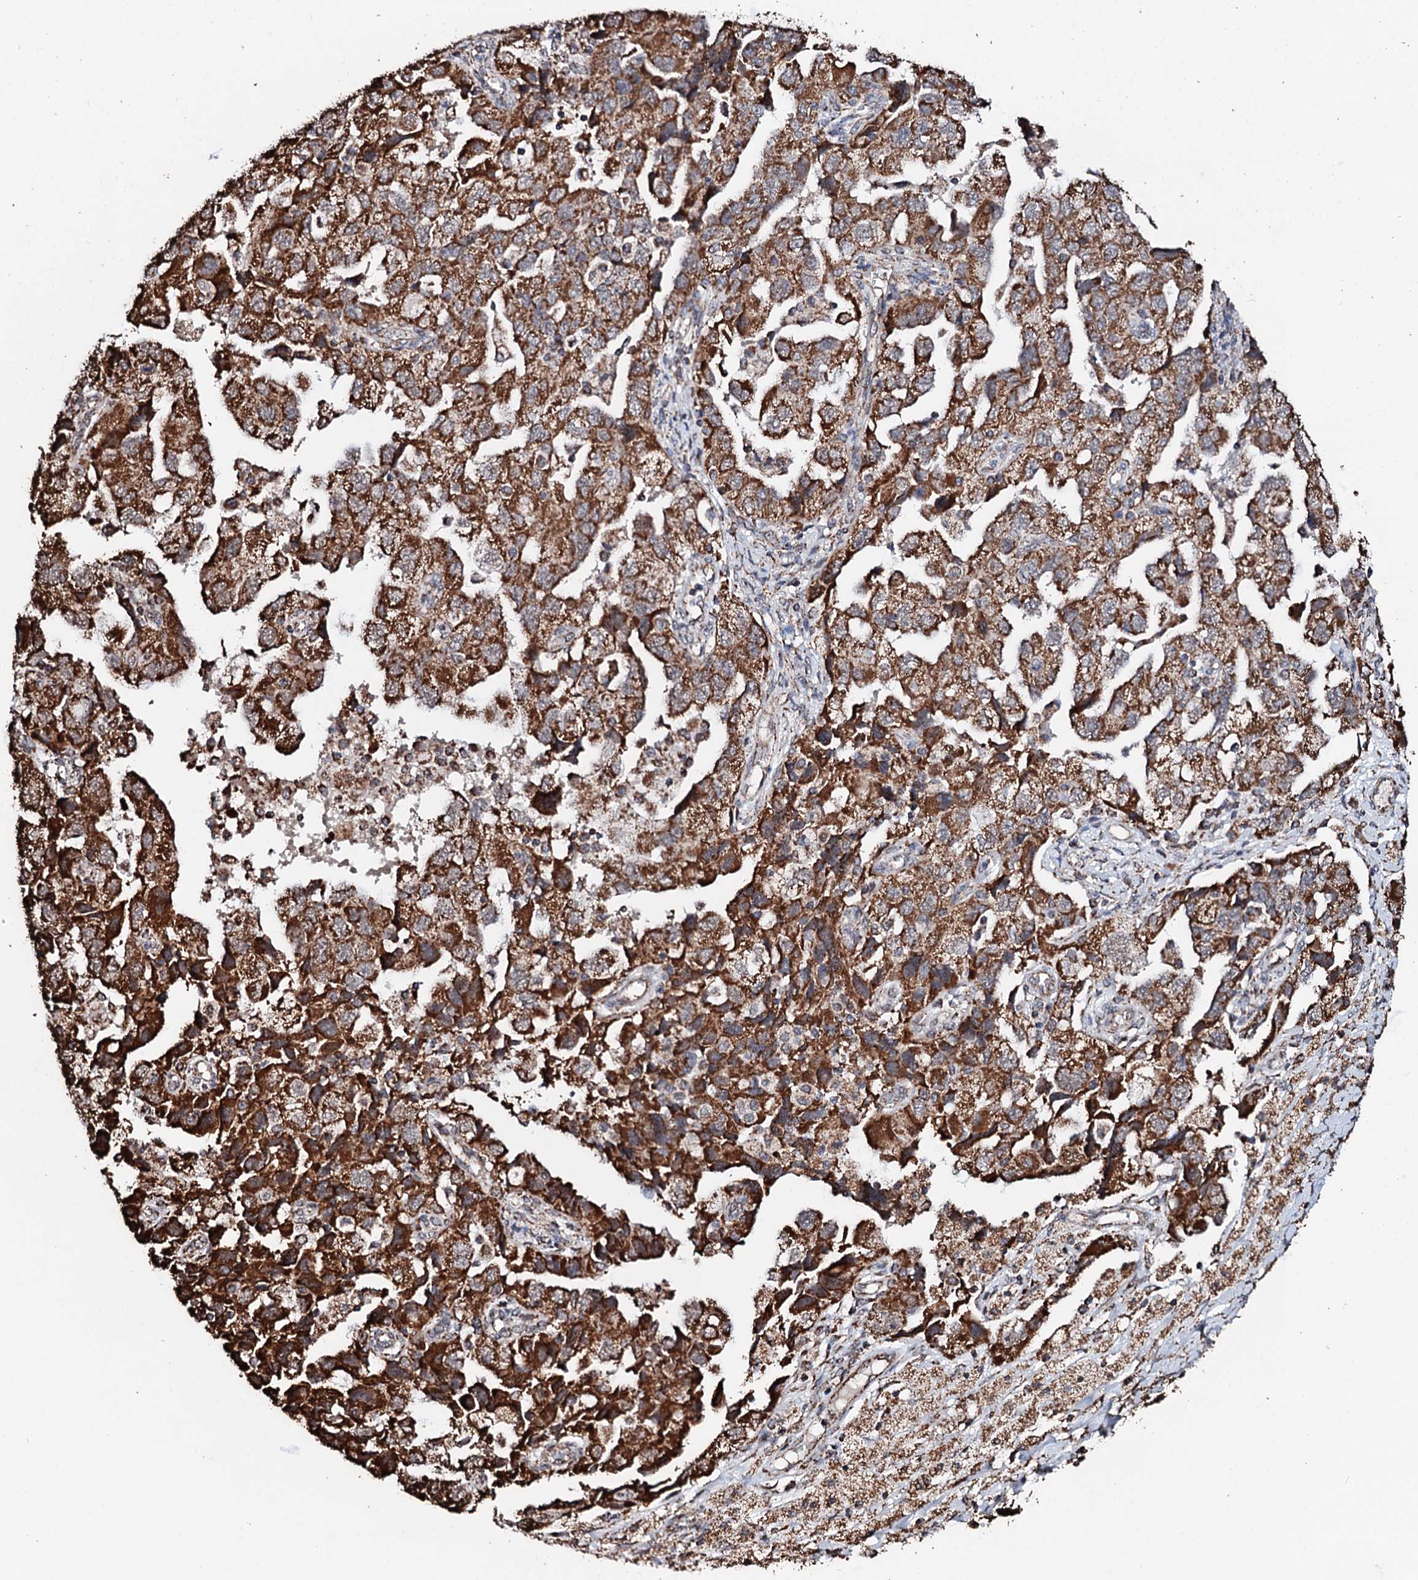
{"staining": {"intensity": "strong", "quantity": ">75%", "location": "cytoplasmic/membranous"}, "tissue": "ovarian cancer", "cell_type": "Tumor cells", "image_type": "cancer", "snomed": [{"axis": "morphology", "description": "Carcinoma, NOS"}, {"axis": "morphology", "description": "Cystadenocarcinoma, serous, NOS"}, {"axis": "topography", "description": "Ovary"}], "caption": "Strong cytoplasmic/membranous protein staining is appreciated in approximately >75% of tumor cells in serous cystadenocarcinoma (ovarian).", "gene": "SECISBP2L", "patient": {"sex": "female", "age": 69}}